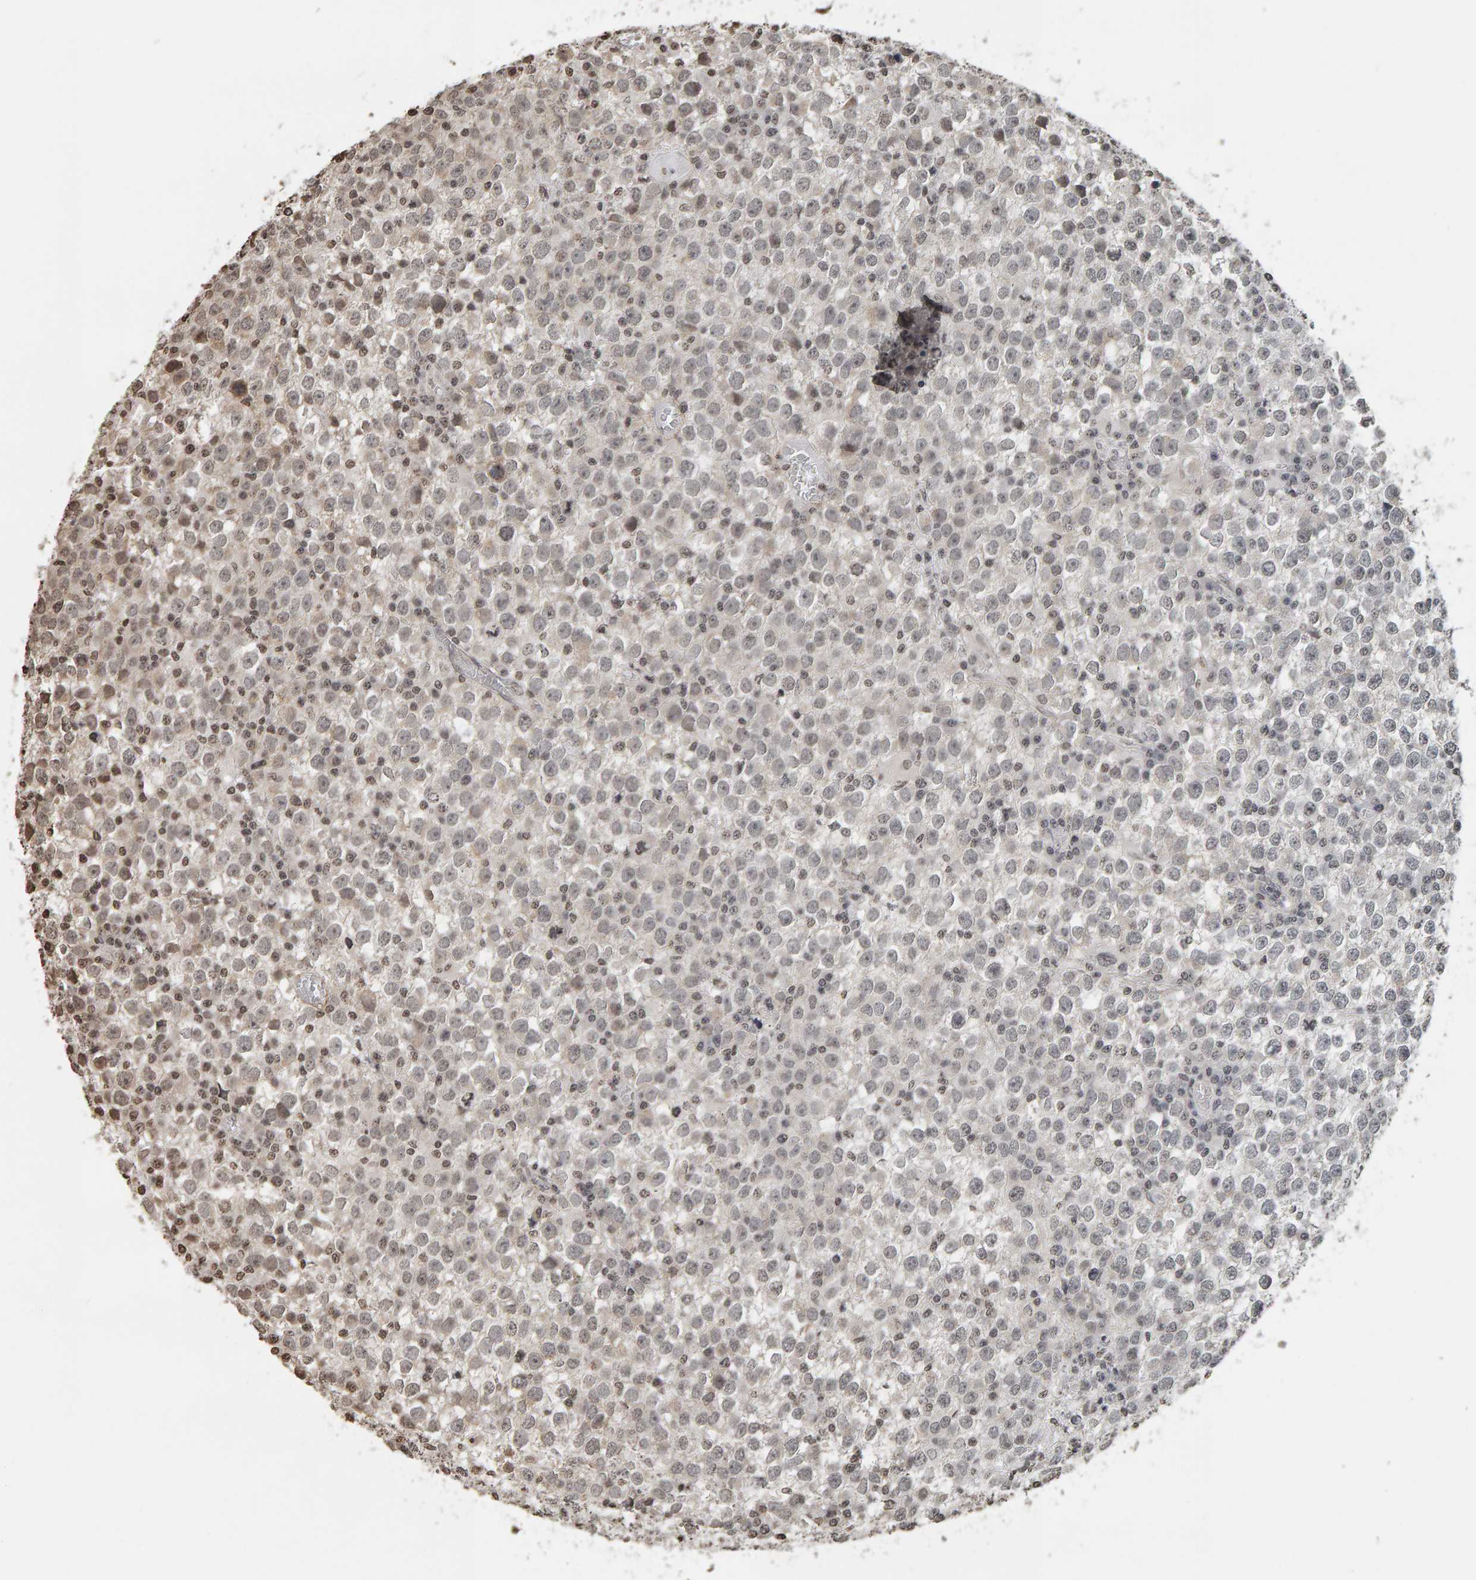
{"staining": {"intensity": "weak", "quantity": "25%-75%", "location": "nuclear"}, "tissue": "testis cancer", "cell_type": "Tumor cells", "image_type": "cancer", "snomed": [{"axis": "morphology", "description": "Seminoma, NOS"}, {"axis": "topography", "description": "Testis"}], "caption": "This micrograph demonstrates testis seminoma stained with IHC to label a protein in brown. The nuclear of tumor cells show weak positivity for the protein. Nuclei are counter-stained blue.", "gene": "AFF4", "patient": {"sex": "male", "age": 65}}